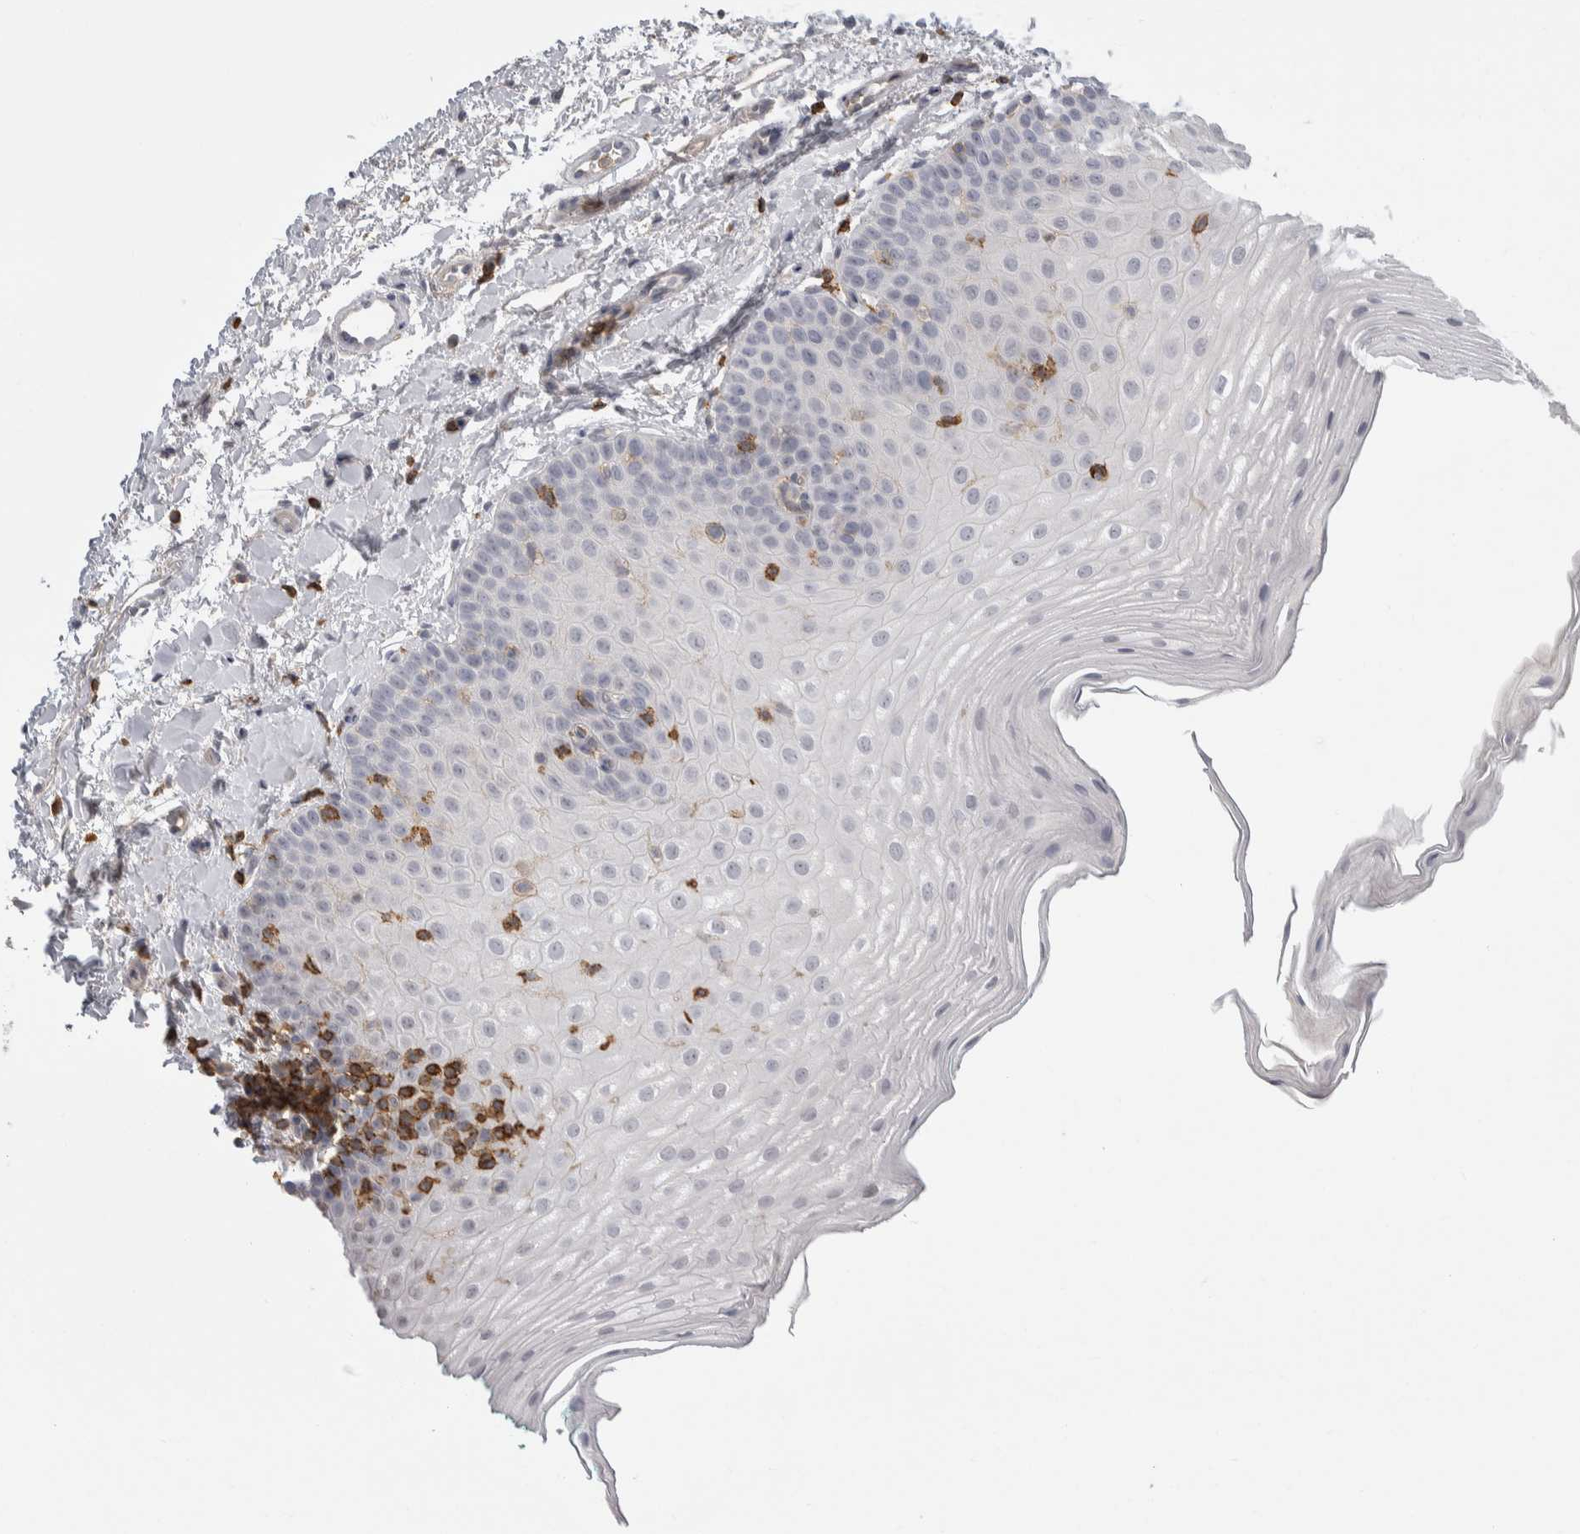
{"staining": {"intensity": "negative", "quantity": "none", "location": "none"}, "tissue": "oral mucosa", "cell_type": "Squamous epithelial cells", "image_type": "normal", "snomed": [{"axis": "morphology", "description": "Normal tissue, NOS"}, {"axis": "topography", "description": "Skin"}, {"axis": "topography", "description": "Oral tissue"}], "caption": "Immunohistochemistry of unremarkable human oral mucosa displays no positivity in squamous epithelial cells. The staining is performed using DAB (3,3'-diaminobenzidine) brown chromogen with nuclei counter-stained in using hematoxylin.", "gene": "CEP295NL", "patient": {"sex": "male", "age": 84}}